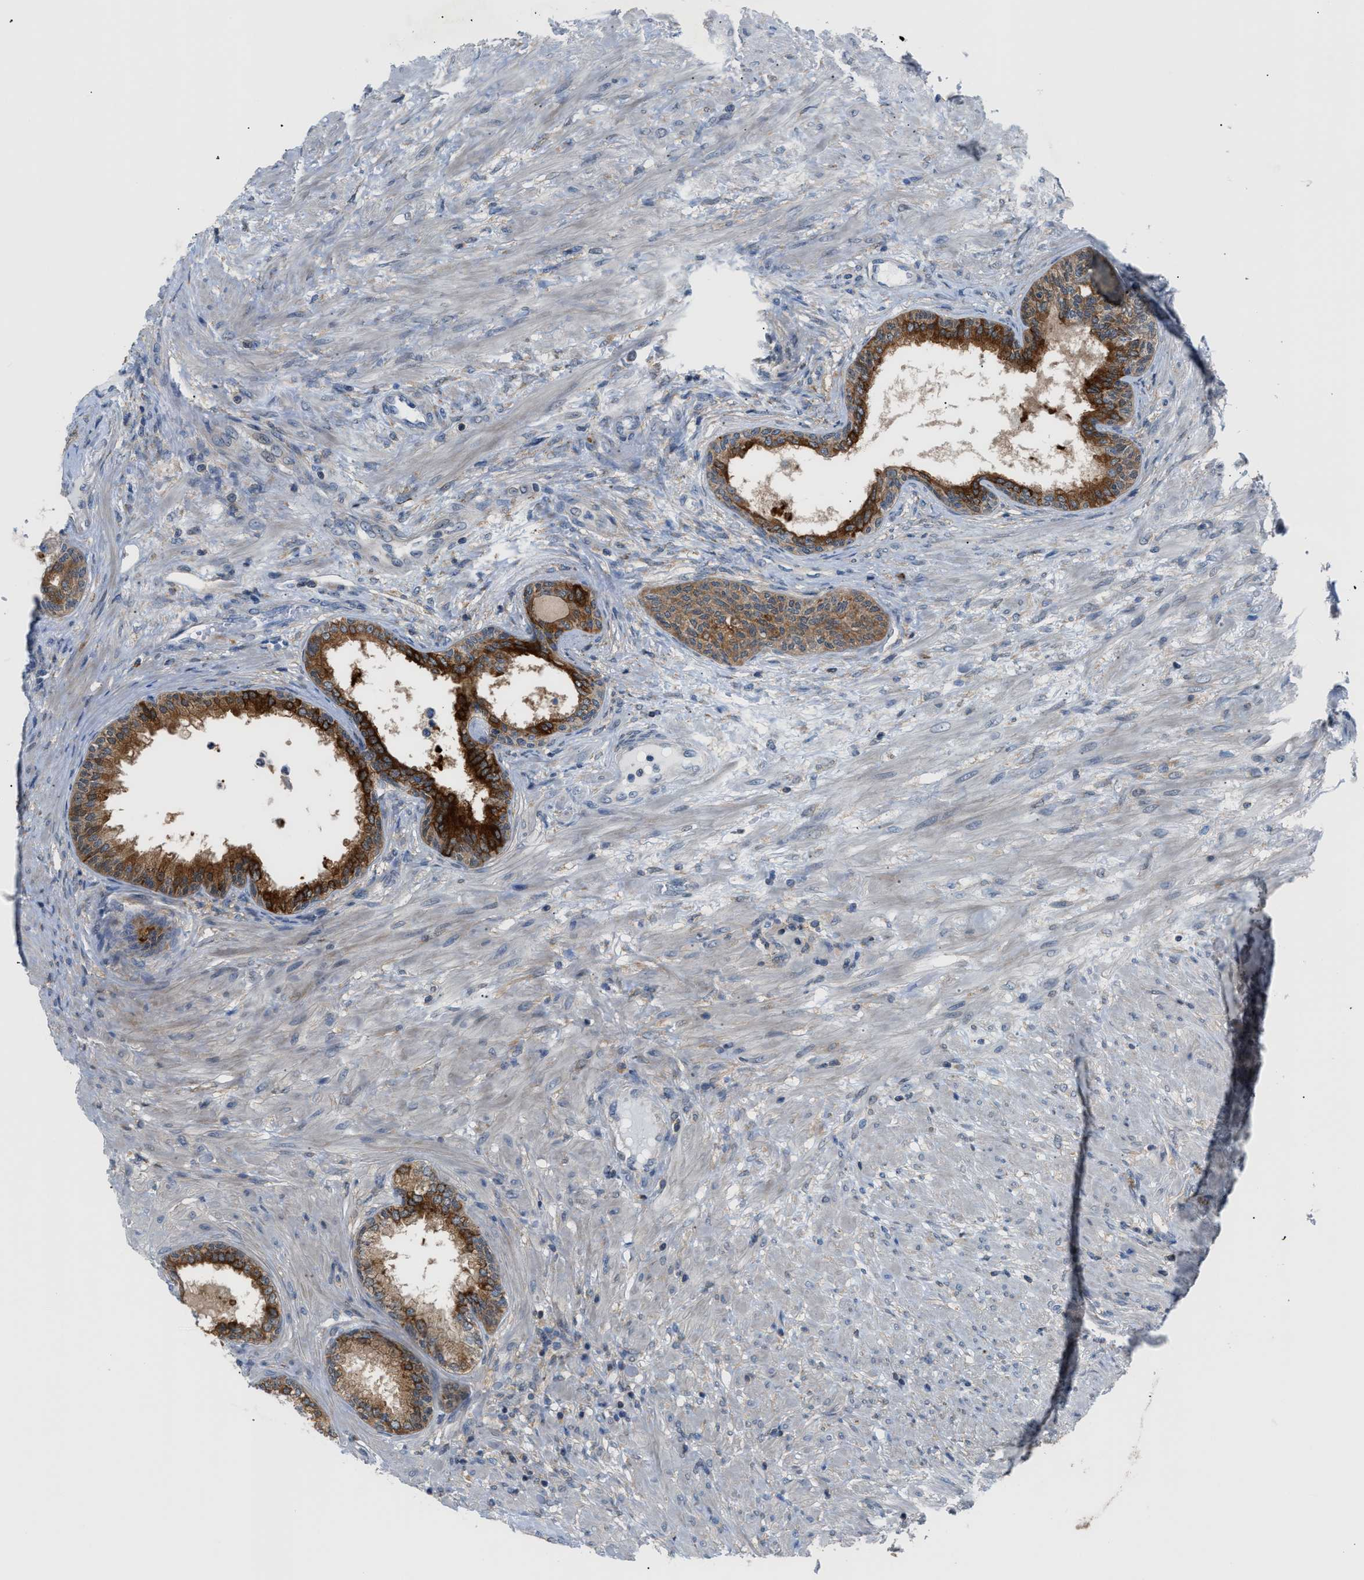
{"staining": {"intensity": "strong", "quantity": ">75%", "location": "cytoplasmic/membranous"}, "tissue": "prostate", "cell_type": "Glandular cells", "image_type": "normal", "snomed": [{"axis": "morphology", "description": "Normal tissue, NOS"}, {"axis": "topography", "description": "Prostate"}], "caption": "Strong cytoplasmic/membranous staining for a protein is appreciated in about >75% of glandular cells of benign prostate using IHC.", "gene": "TMEM45B", "patient": {"sex": "male", "age": 76}}